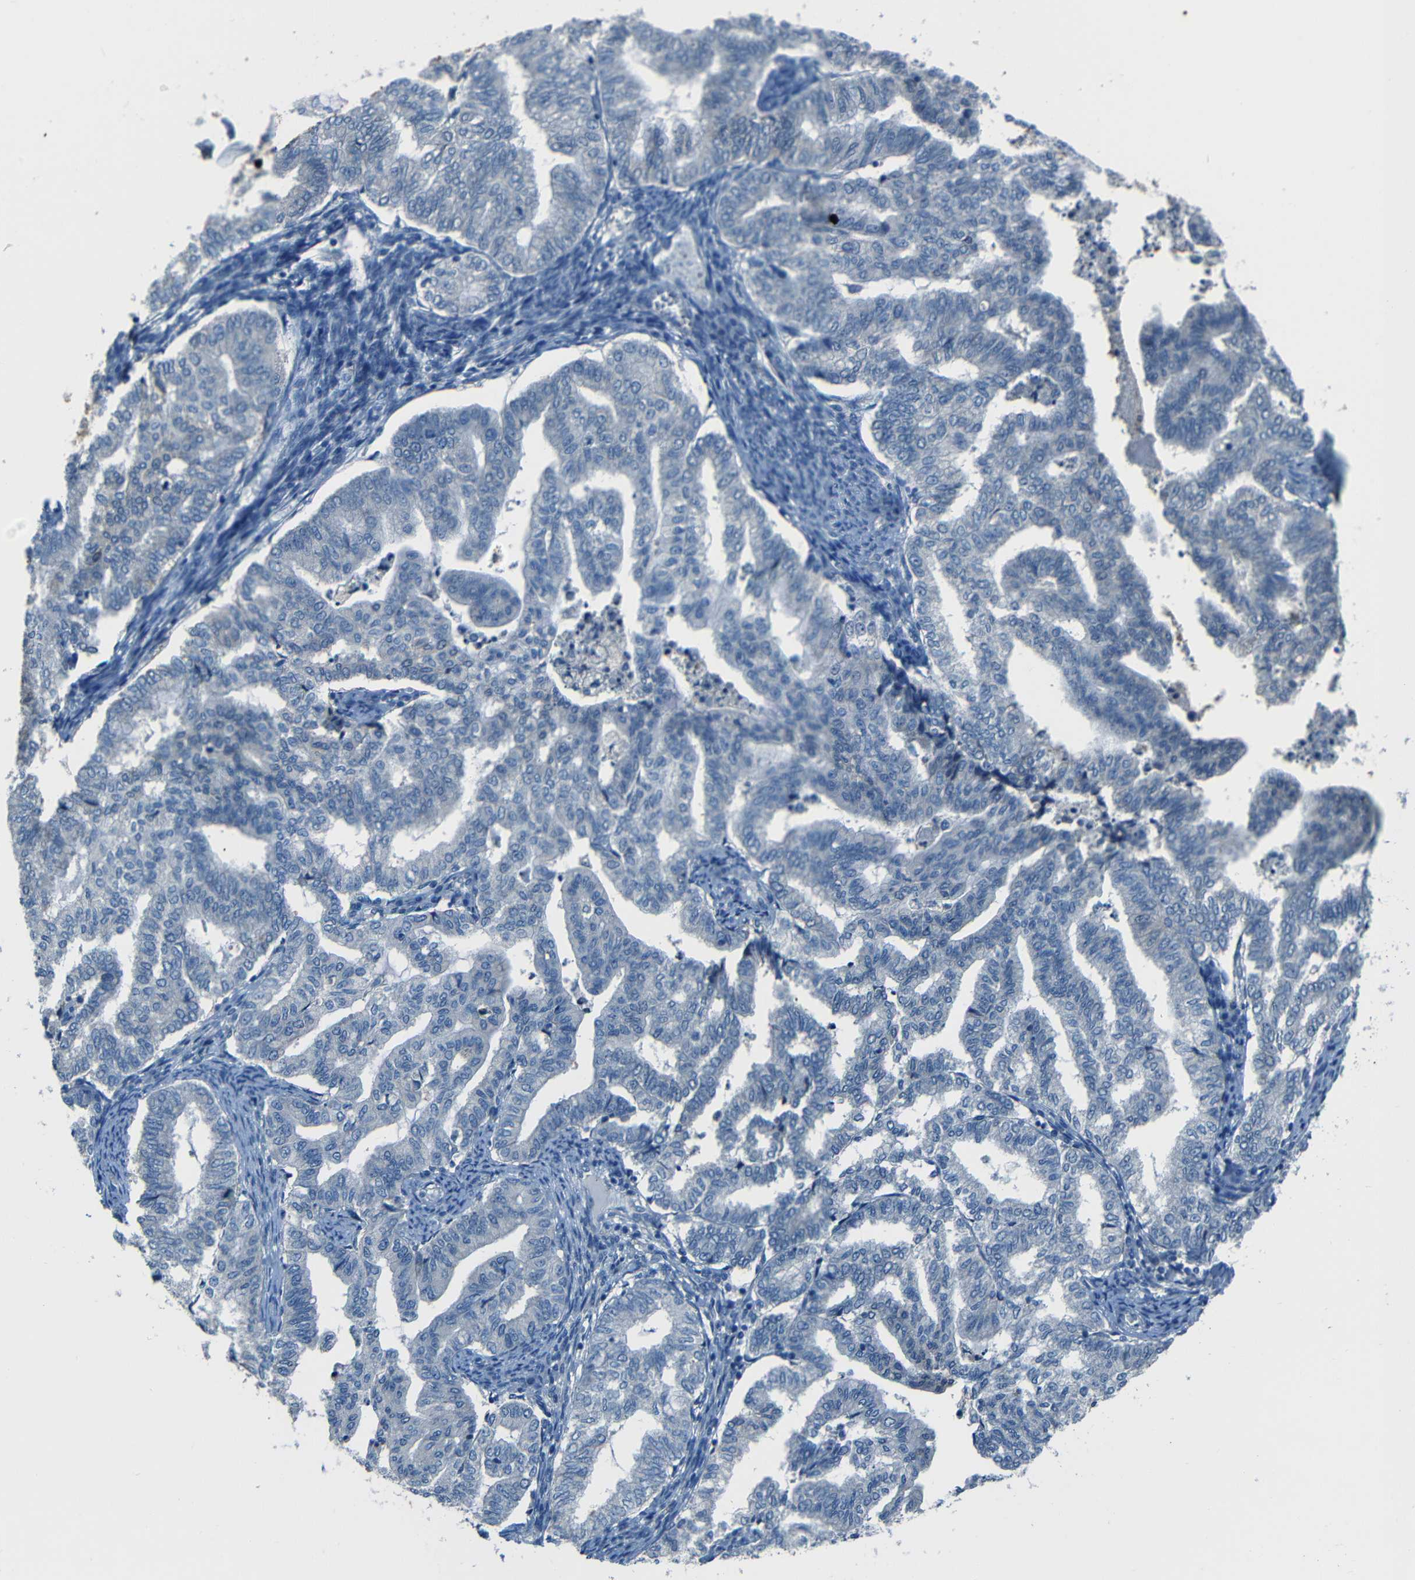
{"staining": {"intensity": "negative", "quantity": "none", "location": "none"}, "tissue": "endometrial cancer", "cell_type": "Tumor cells", "image_type": "cancer", "snomed": [{"axis": "morphology", "description": "Adenocarcinoma, NOS"}, {"axis": "topography", "description": "Endometrium"}], "caption": "Immunohistochemical staining of endometrial adenocarcinoma demonstrates no significant staining in tumor cells.", "gene": "SLA", "patient": {"sex": "female", "age": 79}}